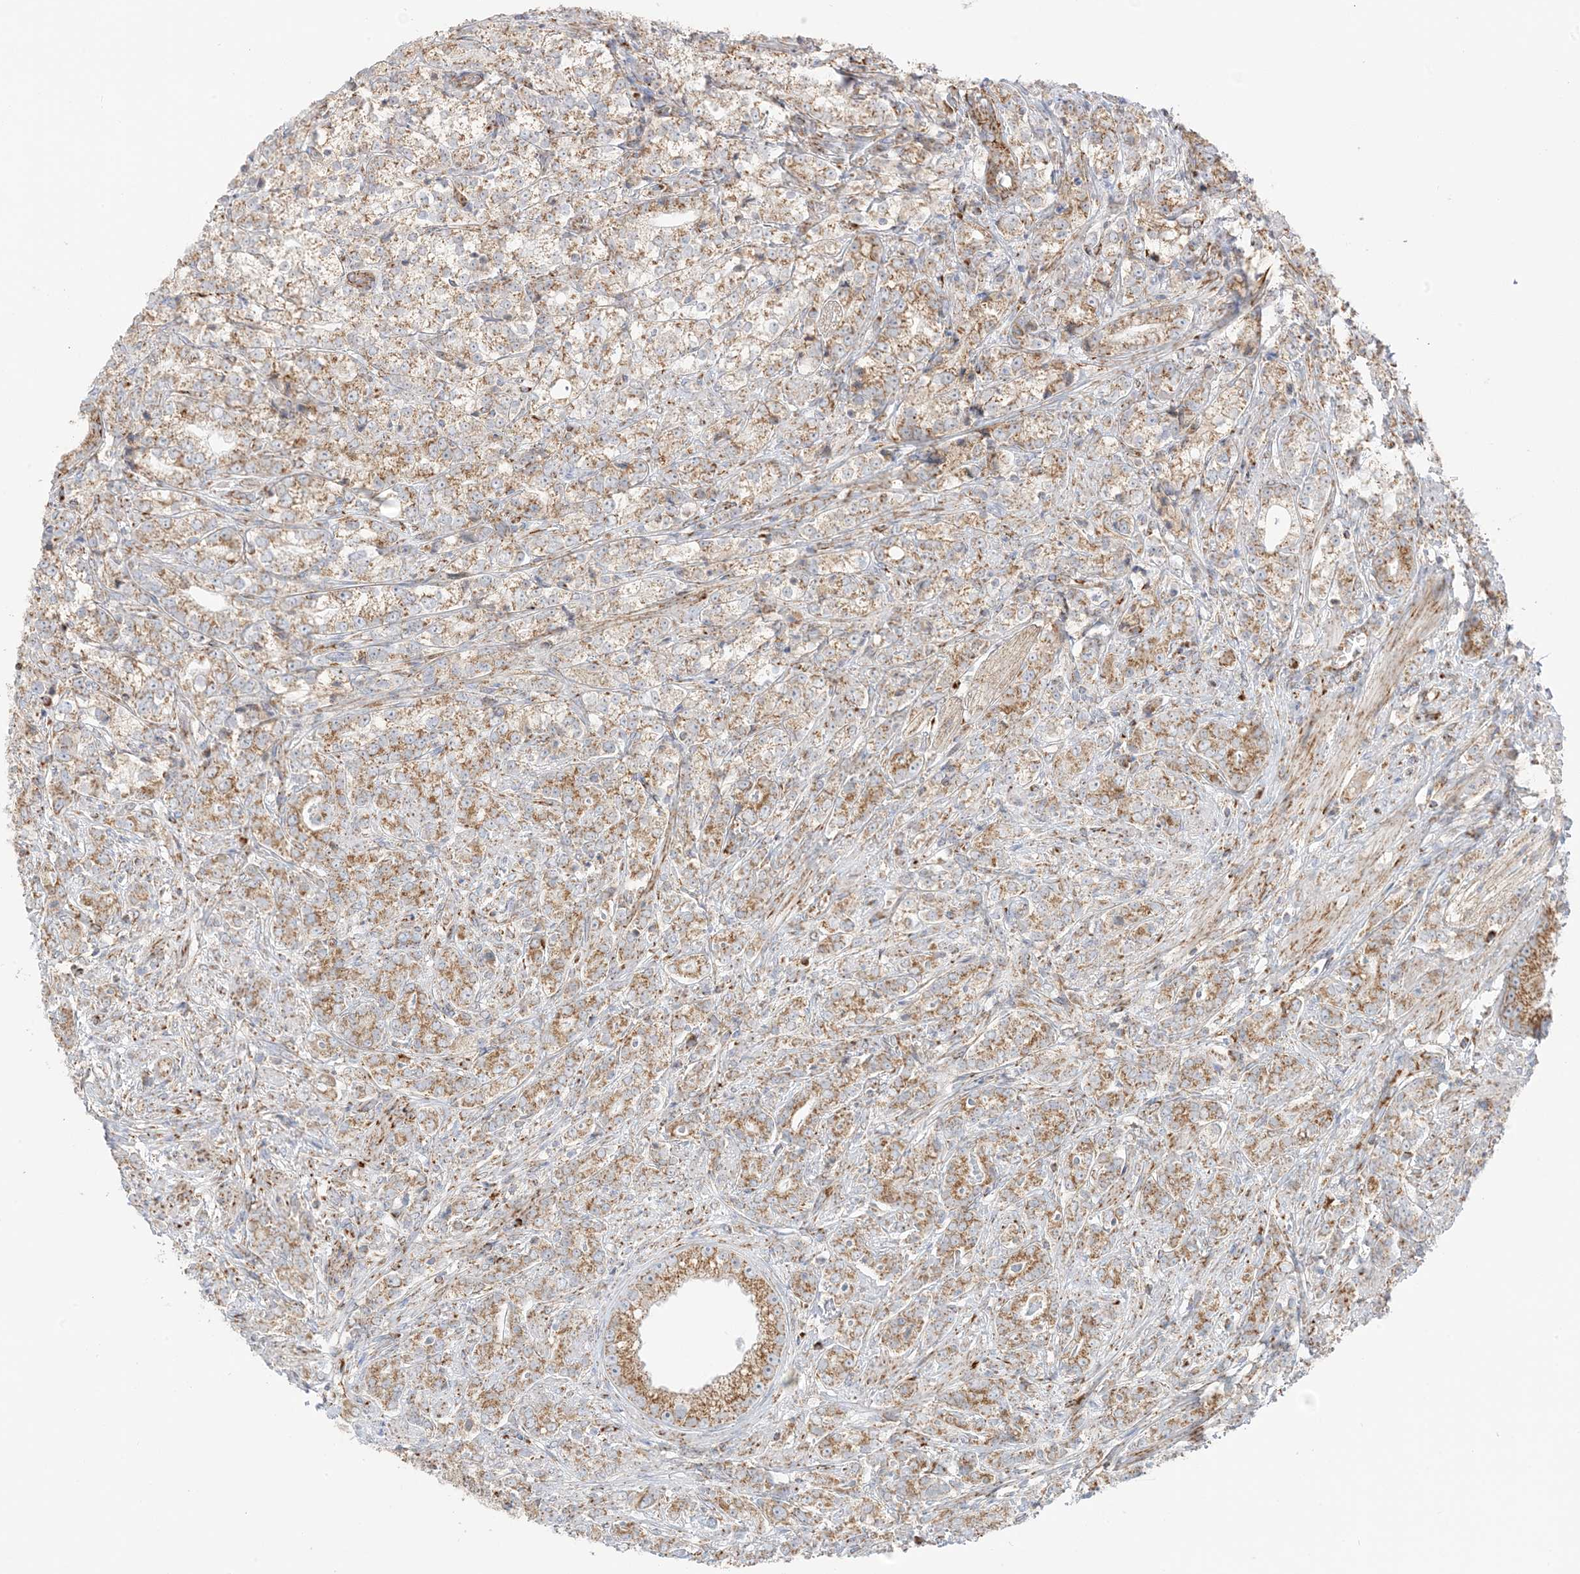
{"staining": {"intensity": "moderate", "quantity": ">75%", "location": "cytoplasmic/membranous"}, "tissue": "prostate cancer", "cell_type": "Tumor cells", "image_type": "cancer", "snomed": [{"axis": "morphology", "description": "Adenocarcinoma, High grade"}, {"axis": "topography", "description": "Prostate"}], "caption": "This is a micrograph of IHC staining of prostate adenocarcinoma (high-grade), which shows moderate staining in the cytoplasmic/membranous of tumor cells.", "gene": "SLC25A12", "patient": {"sex": "male", "age": 69}}